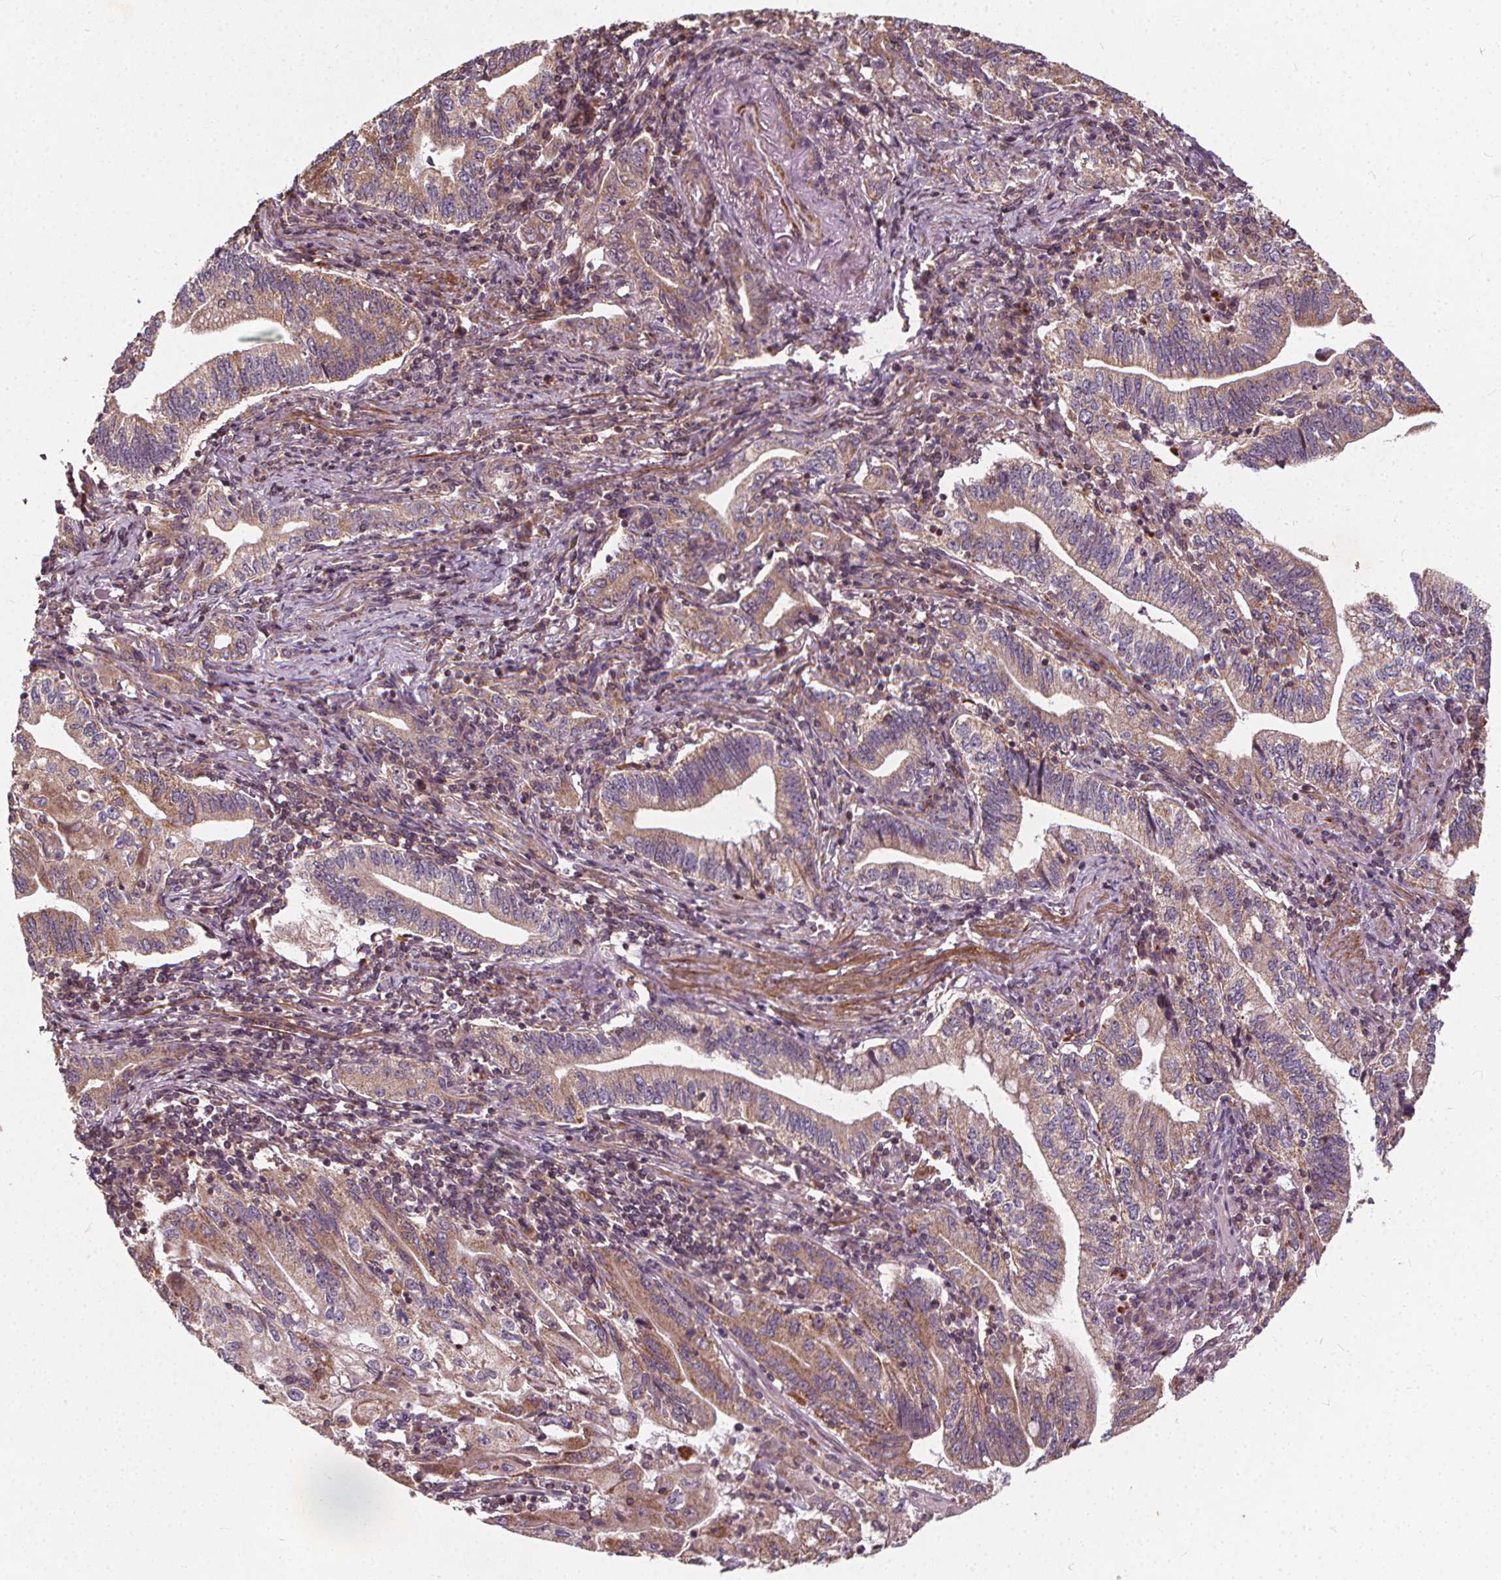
{"staining": {"intensity": "weak", "quantity": ">75%", "location": "cytoplasmic/membranous"}, "tissue": "stomach cancer", "cell_type": "Tumor cells", "image_type": "cancer", "snomed": [{"axis": "morphology", "description": "Adenocarcinoma, NOS"}, {"axis": "topography", "description": "Stomach, lower"}], "caption": "The immunohistochemical stain labels weak cytoplasmic/membranous staining in tumor cells of stomach adenocarcinoma tissue.", "gene": "ORAI2", "patient": {"sex": "female", "age": 72}}